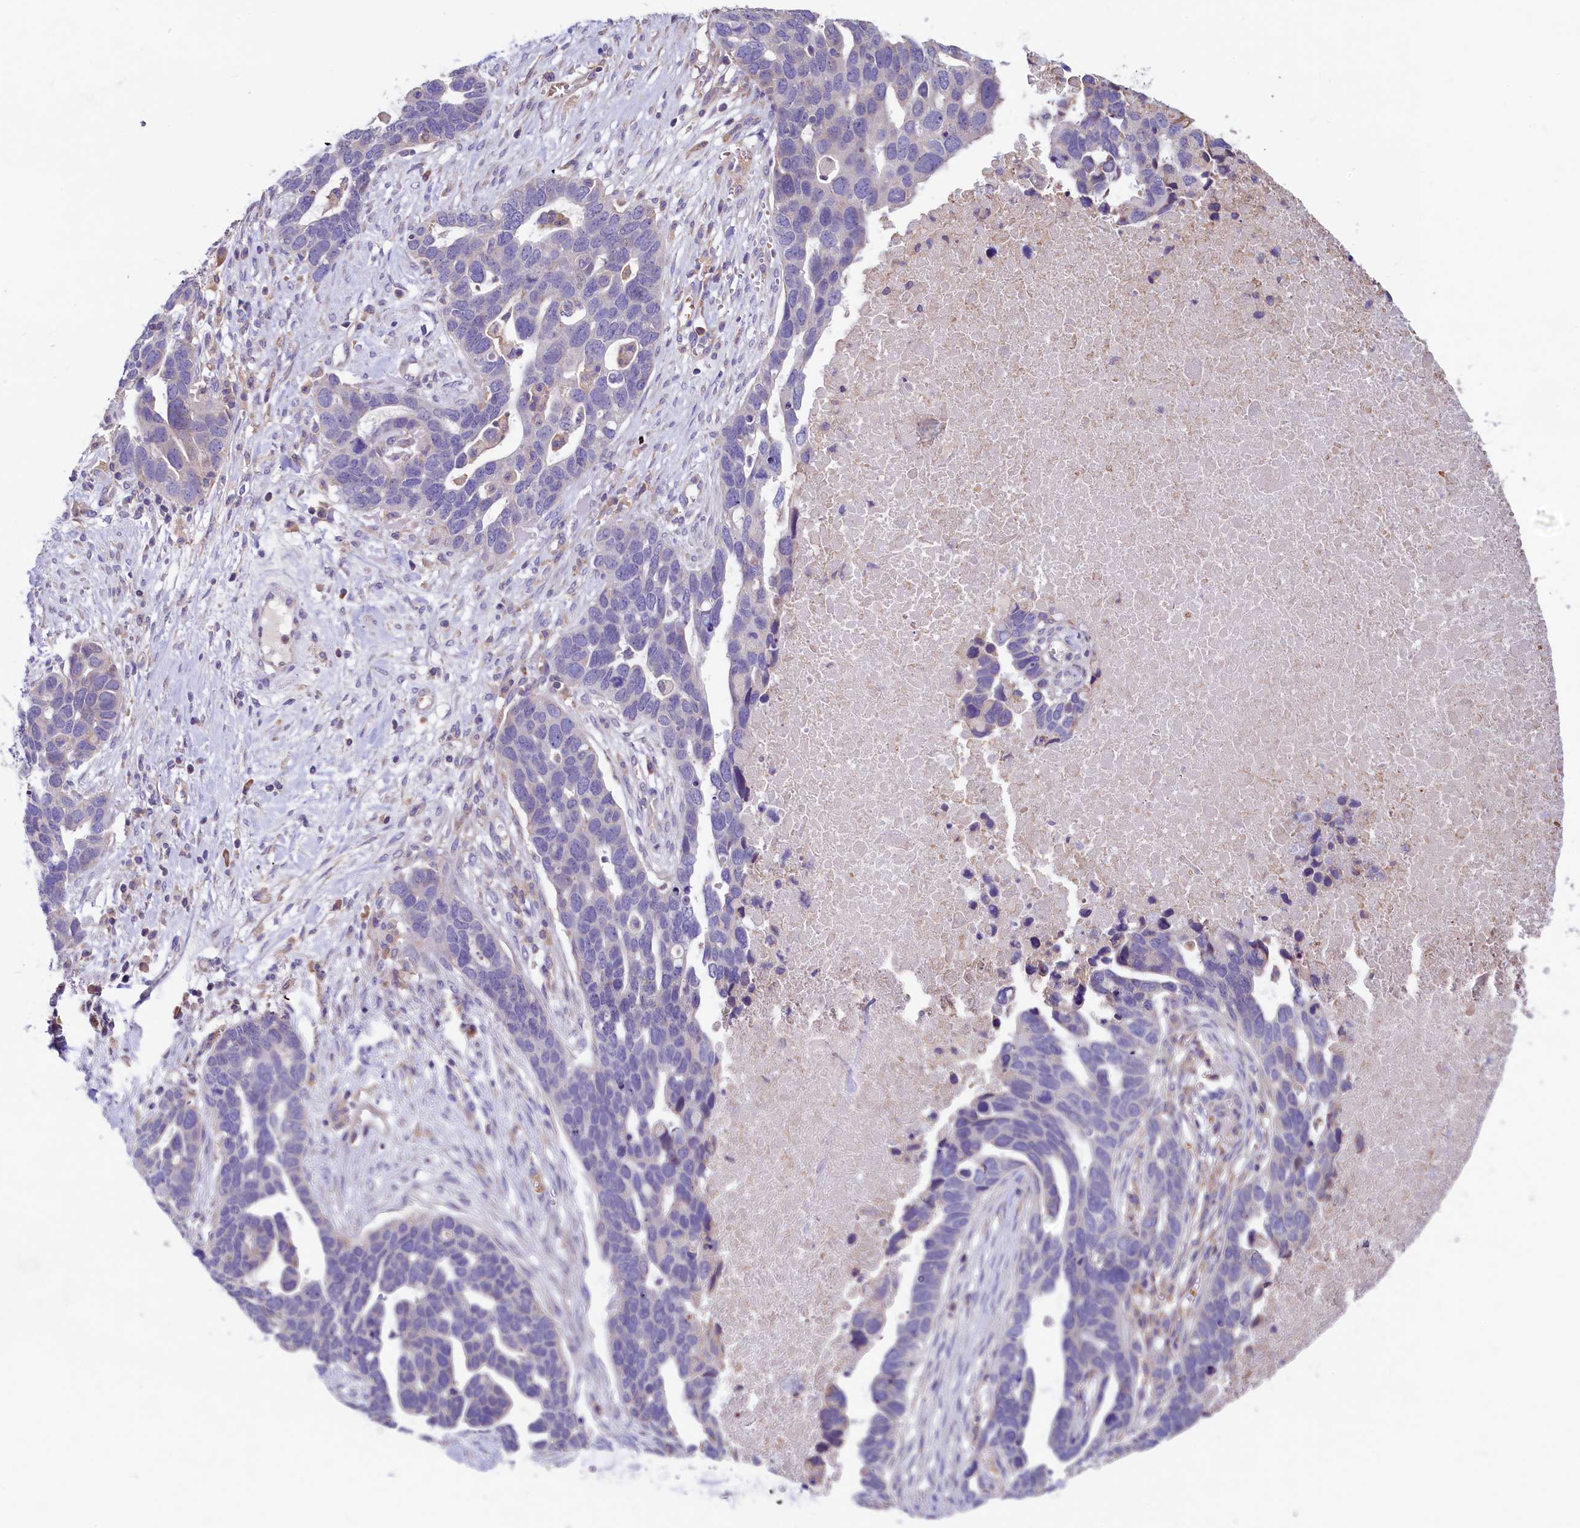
{"staining": {"intensity": "negative", "quantity": "none", "location": "none"}, "tissue": "ovarian cancer", "cell_type": "Tumor cells", "image_type": "cancer", "snomed": [{"axis": "morphology", "description": "Cystadenocarcinoma, serous, NOS"}, {"axis": "topography", "description": "Ovary"}], "caption": "IHC of human ovarian cancer (serous cystadenocarcinoma) shows no staining in tumor cells.", "gene": "HPS6", "patient": {"sex": "female", "age": 54}}